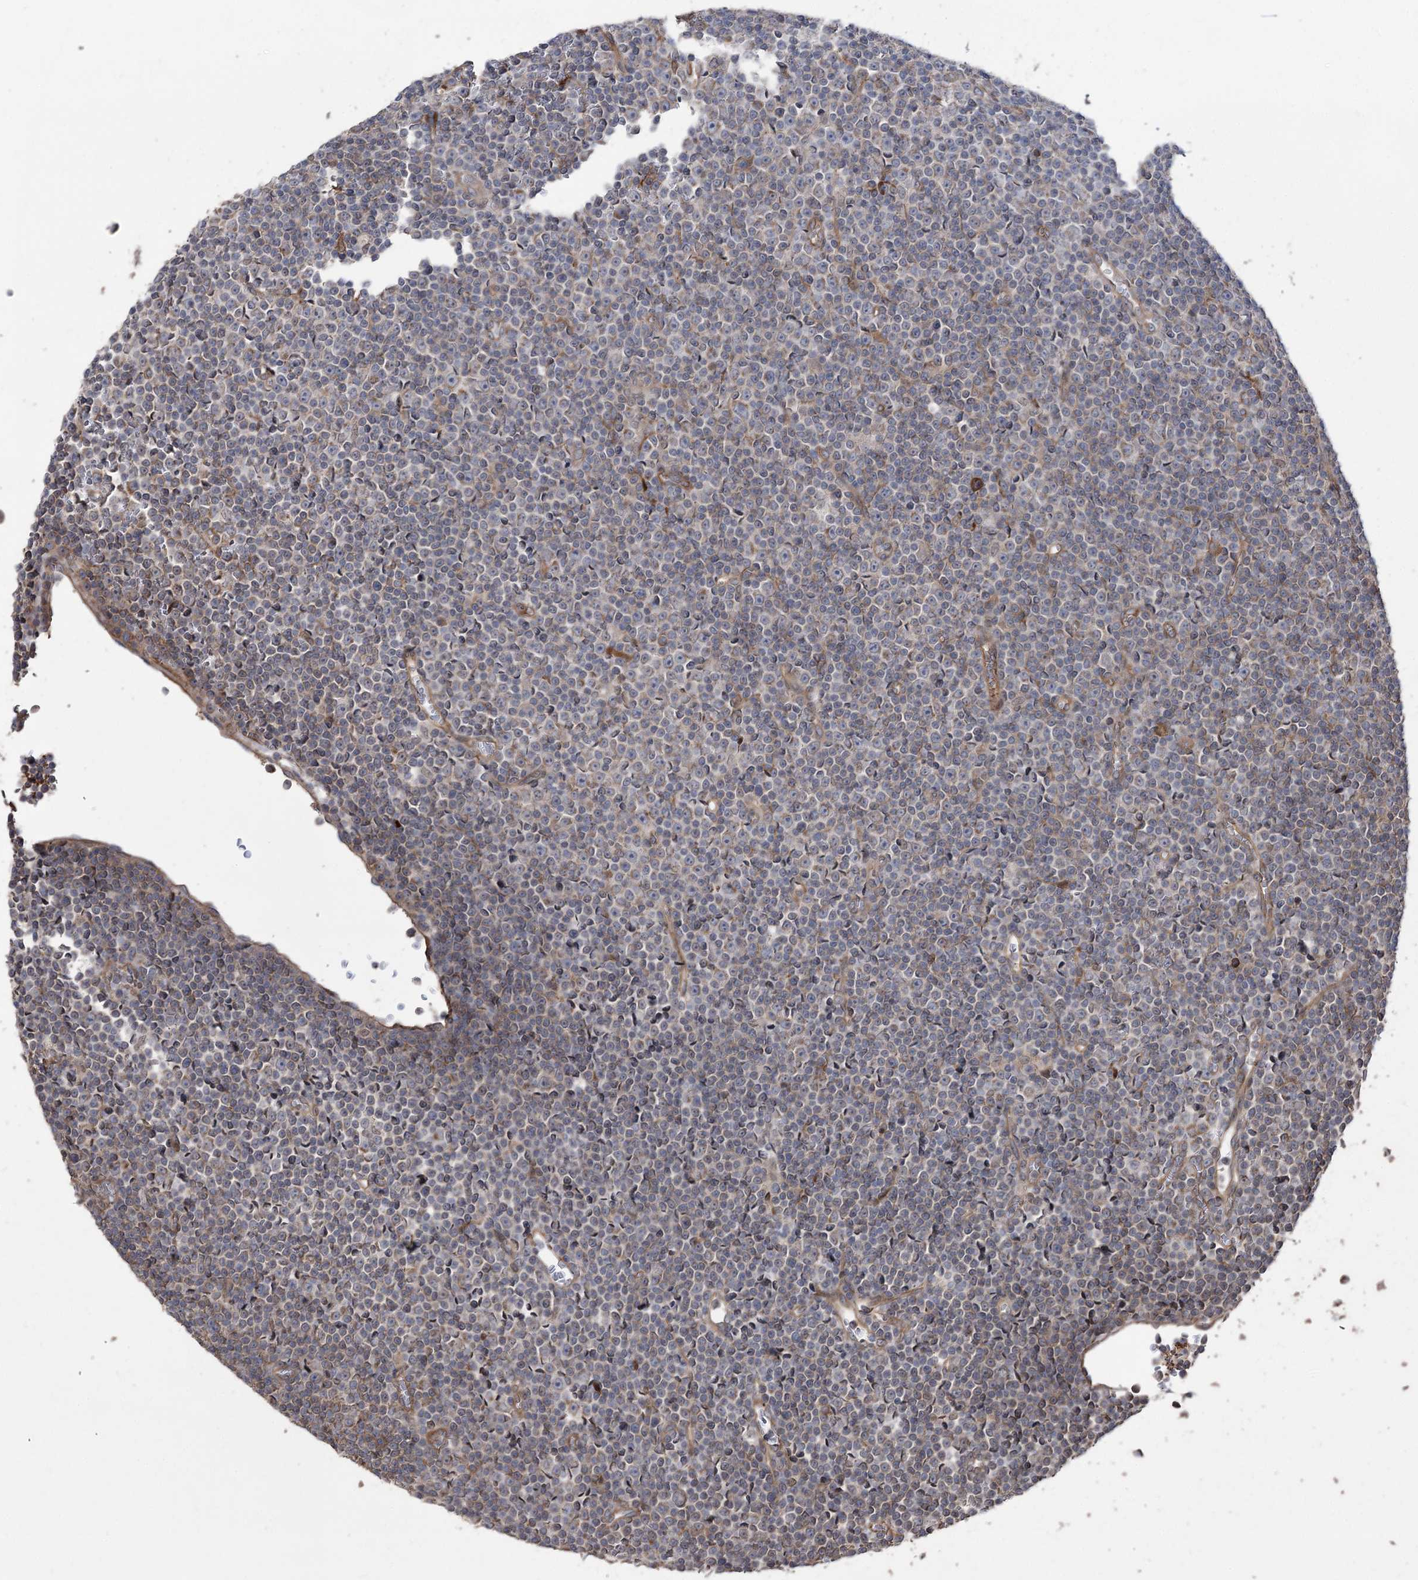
{"staining": {"intensity": "weak", "quantity": "<25%", "location": "cytoplasmic/membranous"}, "tissue": "lymphoma", "cell_type": "Tumor cells", "image_type": "cancer", "snomed": [{"axis": "morphology", "description": "Malignant lymphoma, non-Hodgkin's type, Low grade"}, {"axis": "topography", "description": "Lymph node"}], "caption": "IHC image of neoplastic tissue: low-grade malignant lymphoma, non-Hodgkin's type stained with DAB (3,3'-diaminobenzidine) reveals no significant protein staining in tumor cells.", "gene": "OTUD1", "patient": {"sex": "female", "age": 67}}